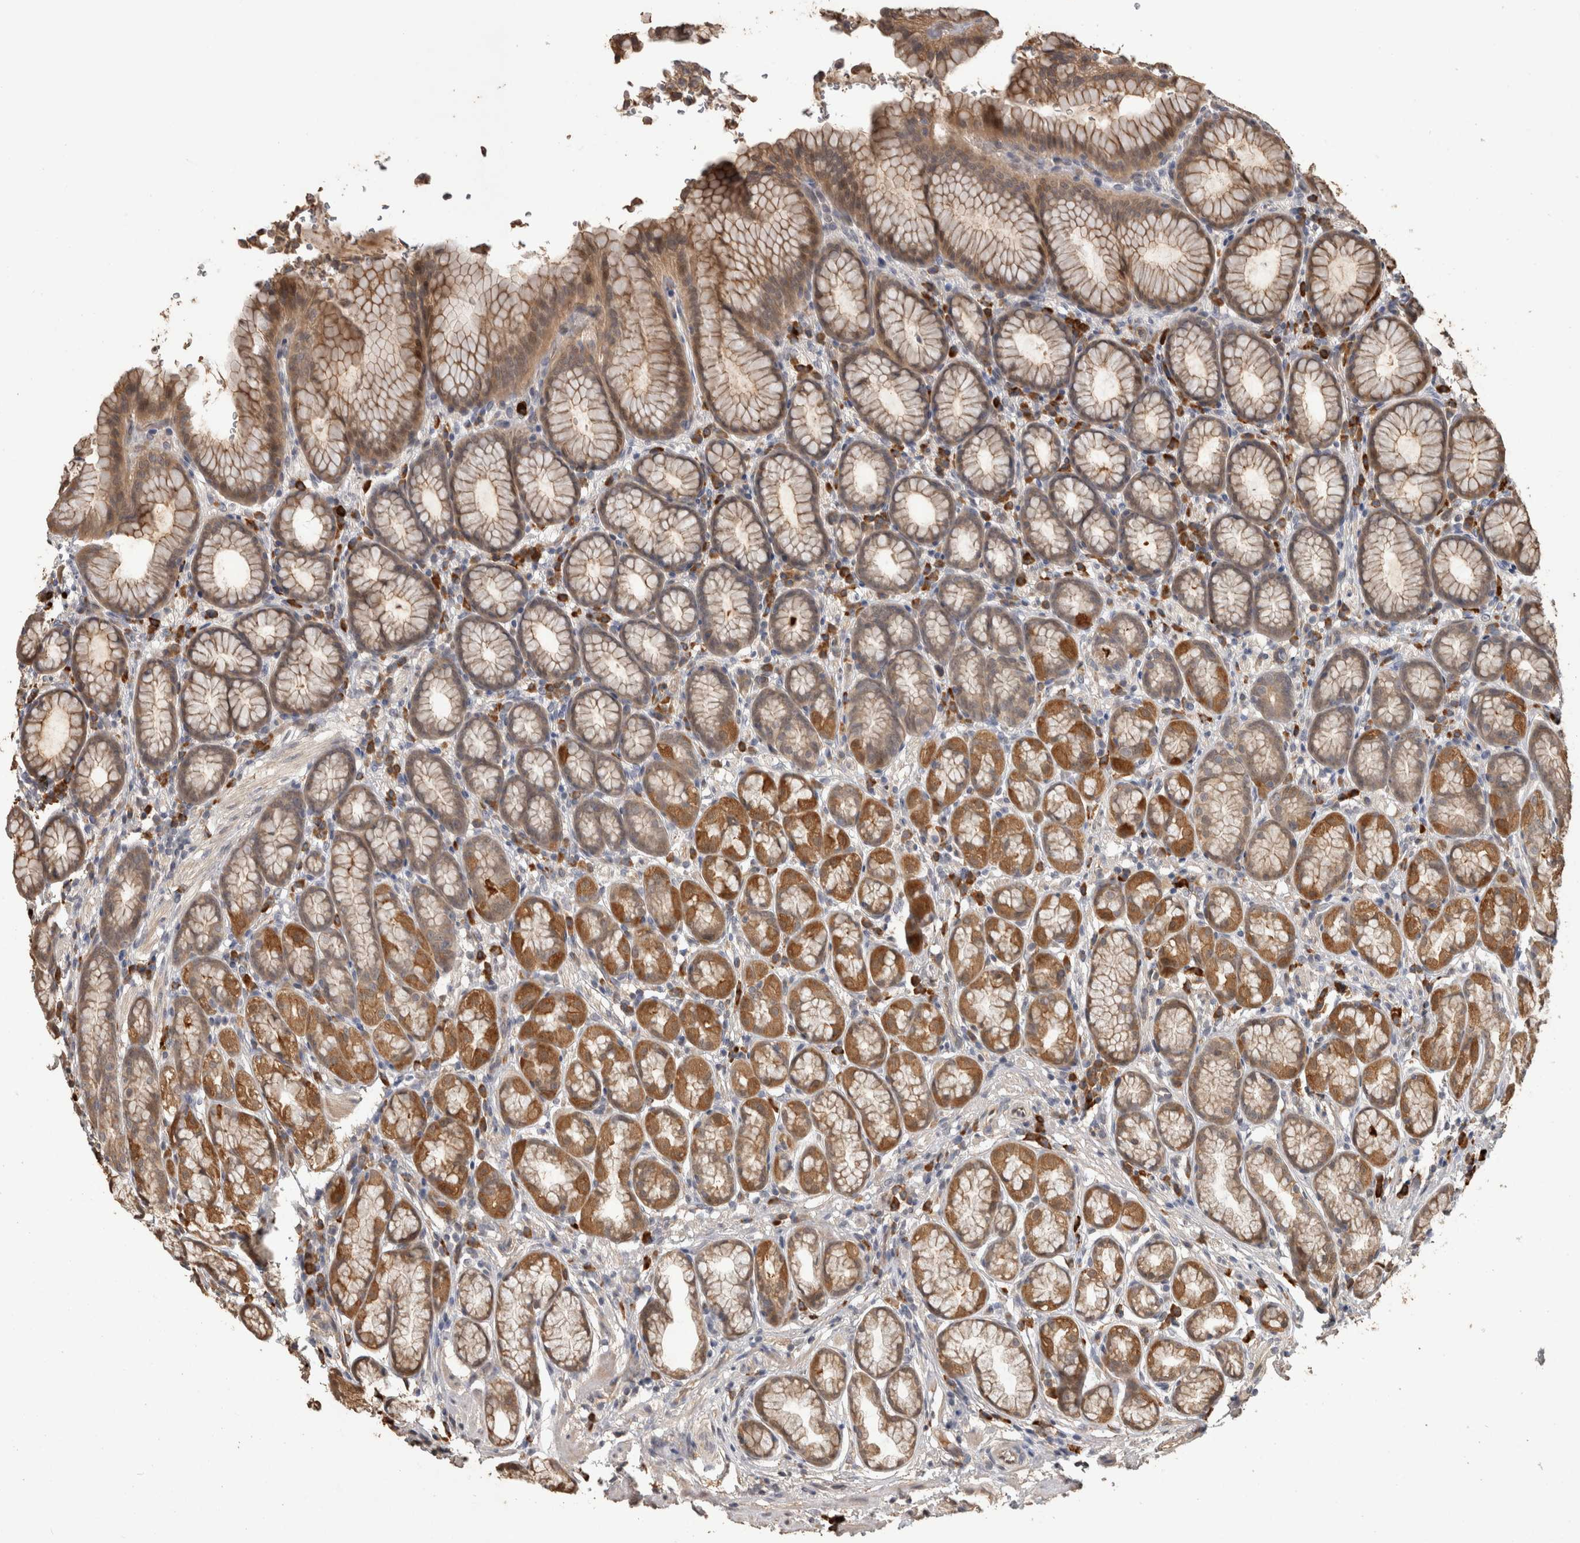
{"staining": {"intensity": "moderate", "quantity": ">75%", "location": "cytoplasmic/membranous"}, "tissue": "stomach", "cell_type": "Glandular cells", "image_type": "normal", "snomed": [{"axis": "morphology", "description": "Normal tissue, NOS"}, {"axis": "topography", "description": "Stomach"}], "caption": "This histopathology image reveals IHC staining of benign human stomach, with medium moderate cytoplasmic/membranous expression in approximately >75% of glandular cells.", "gene": "RHPN1", "patient": {"sex": "male", "age": 42}}